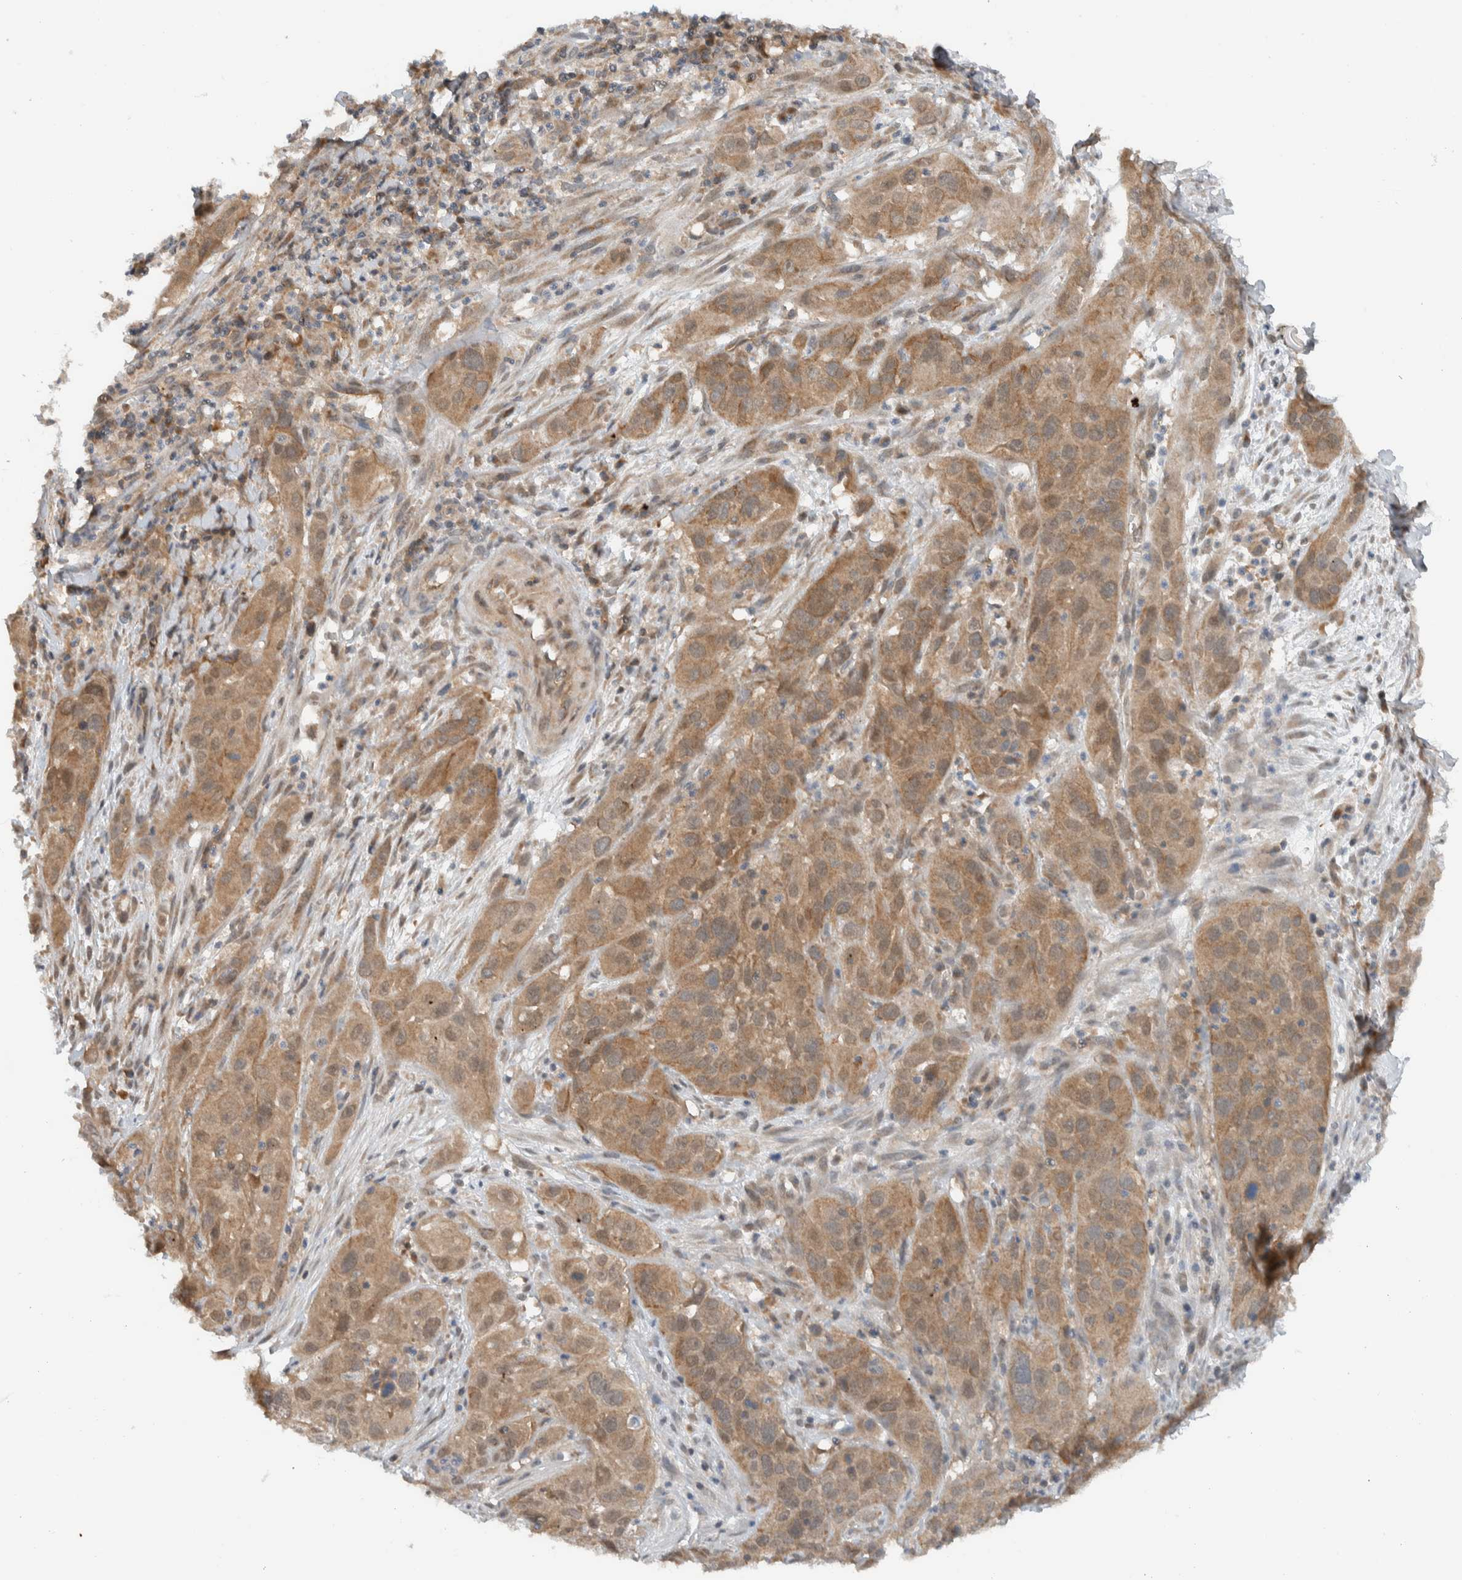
{"staining": {"intensity": "weak", "quantity": ">75%", "location": "cytoplasmic/membranous"}, "tissue": "cervical cancer", "cell_type": "Tumor cells", "image_type": "cancer", "snomed": [{"axis": "morphology", "description": "Squamous cell carcinoma, NOS"}, {"axis": "topography", "description": "Cervix"}], "caption": "IHC micrograph of neoplastic tissue: cervical cancer stained using immunohistochemistry (IHC) reveals low levels of weak protein expression localized specifically in the cytoplasmic/membranous of tumor cells, appearing as a cytoplasmic/membranous brown color.", "gene": "KLHL6", "patient": {"sex": "female", "age": 32}}